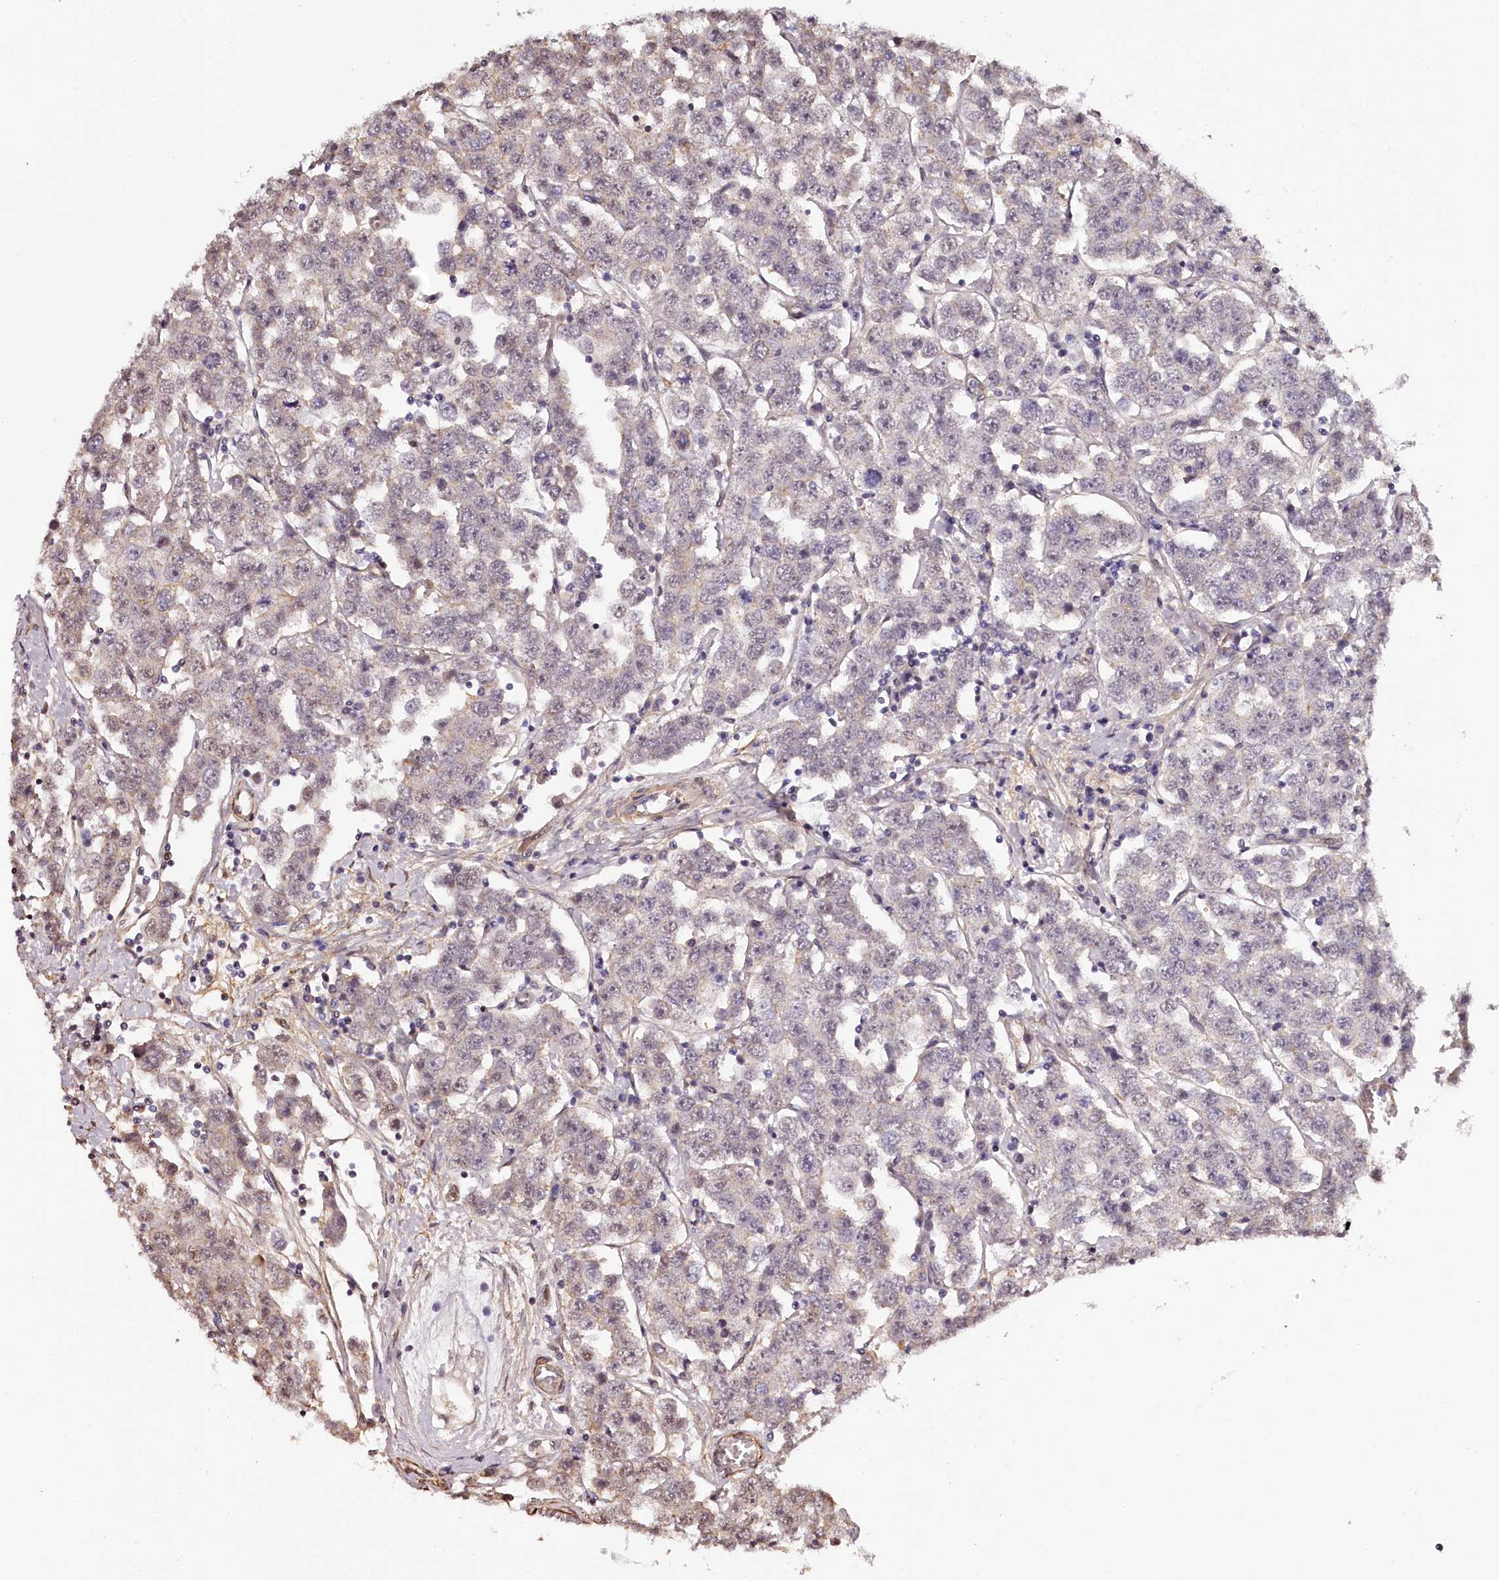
{"staining": {"intensity": "moderate", "quantity": "<25%", "location": "cytoplasmic/membranous"}, "tissue": "testis cancer", "cell_type": "Tumor cells", "image_type": "cancer", "snomed": [{"axis": "morphology", "description": "Seminoma, NOS"}, {"axis": "topography", "description": "Testis"}], "caption": "A micrograph of human testis cancer stained for a protein shows moderate cytoplasmic/membranous brown staining in tumor cells.", "gene": "TTC33", "patient": {"sex": "male", "age": 28}}